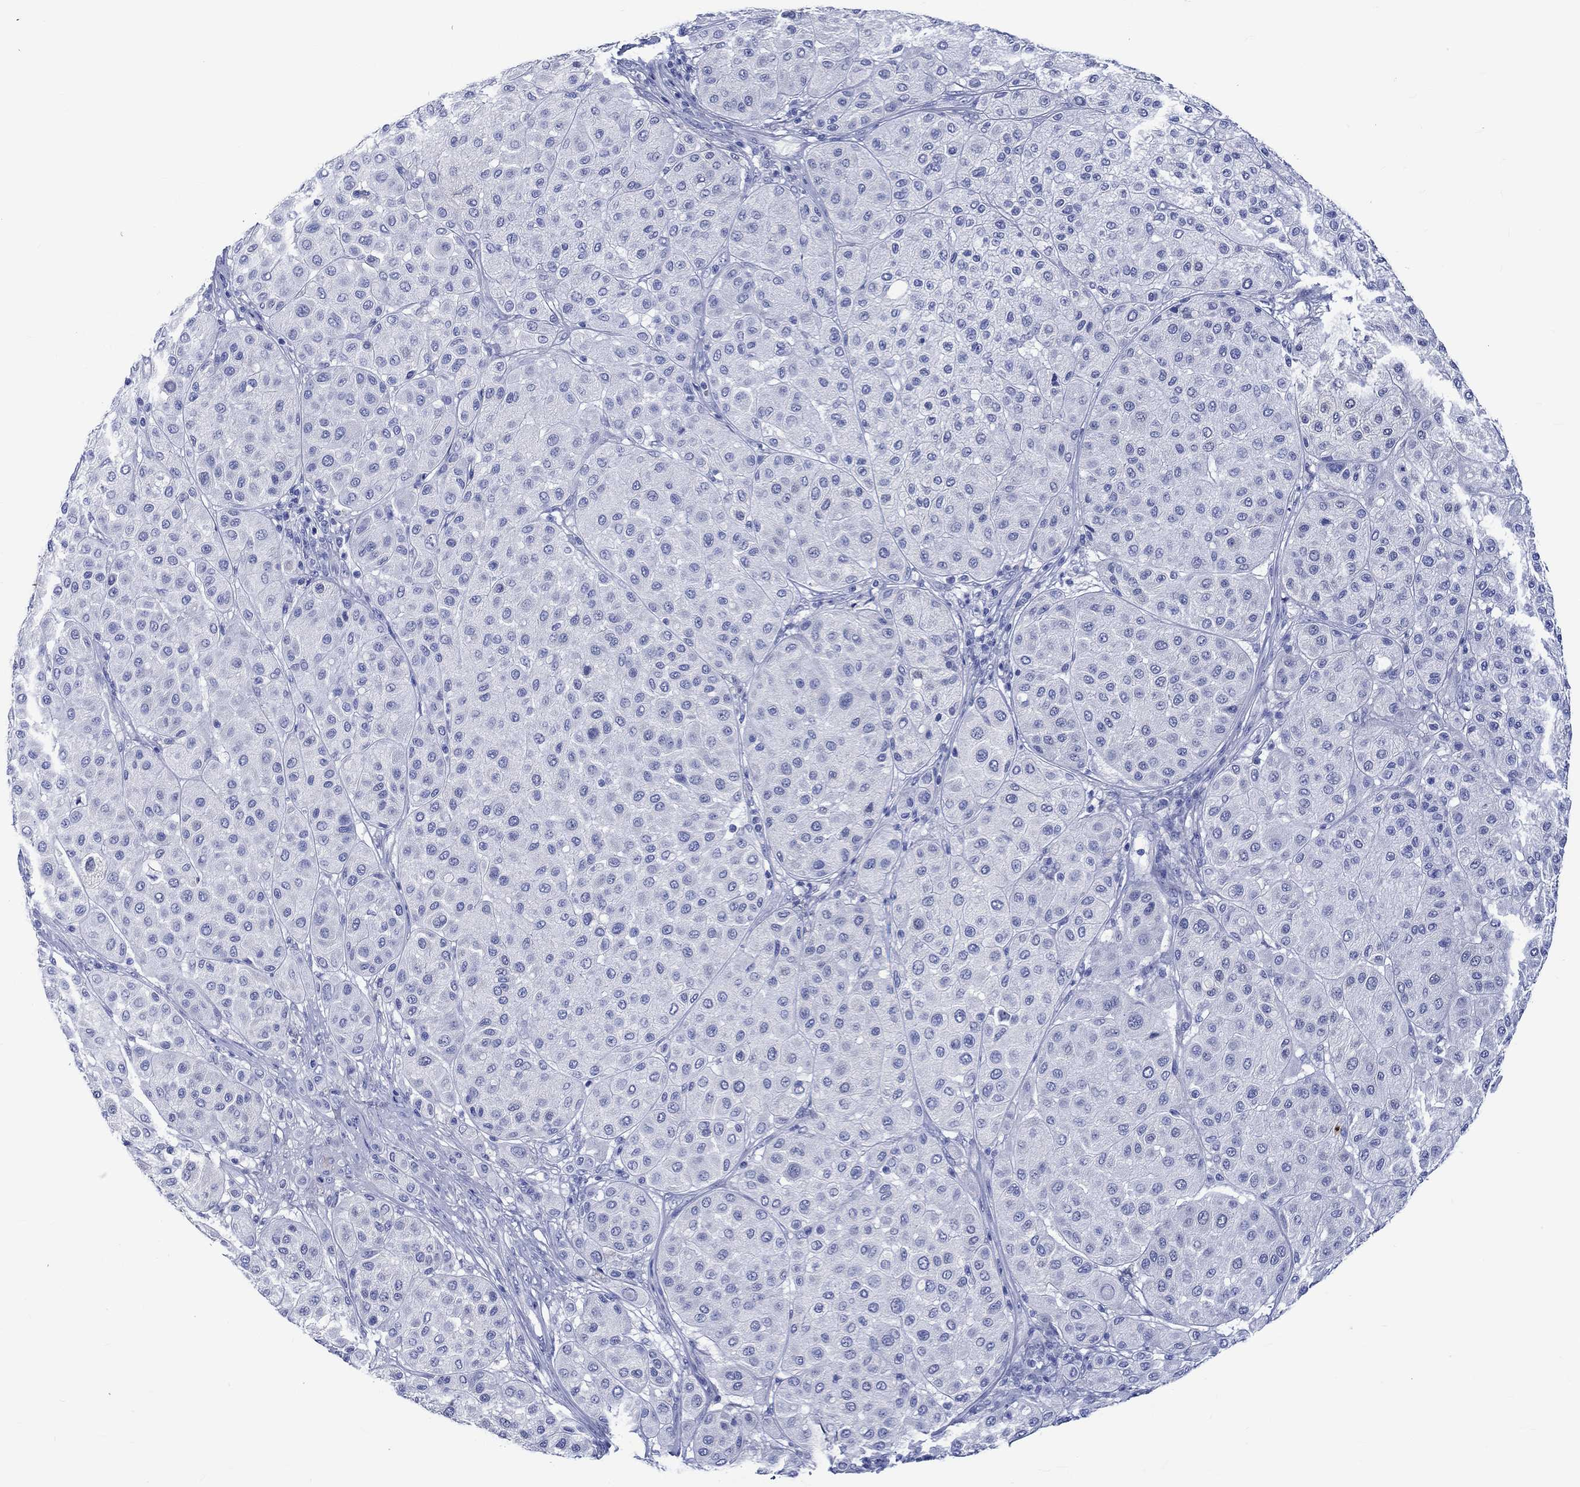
{"staining": {"intensity": "negative", "quantity": "none", "location": "none"}, "tissue": "melanoma", "cell_type": "Tumor cells", "image_type": "cancer", "snomed": [{"axis": "morphology", "description": "Malignant melanoma, Metastatic site"}, {"axis": "topography", "description": "Smooth muscle"}], "caption": "Human melanoma stained for a protein using IHC displays no expression in tumor cells.", "gene": "KLHL33", "patient": {"sex": "male", "age": 41}}